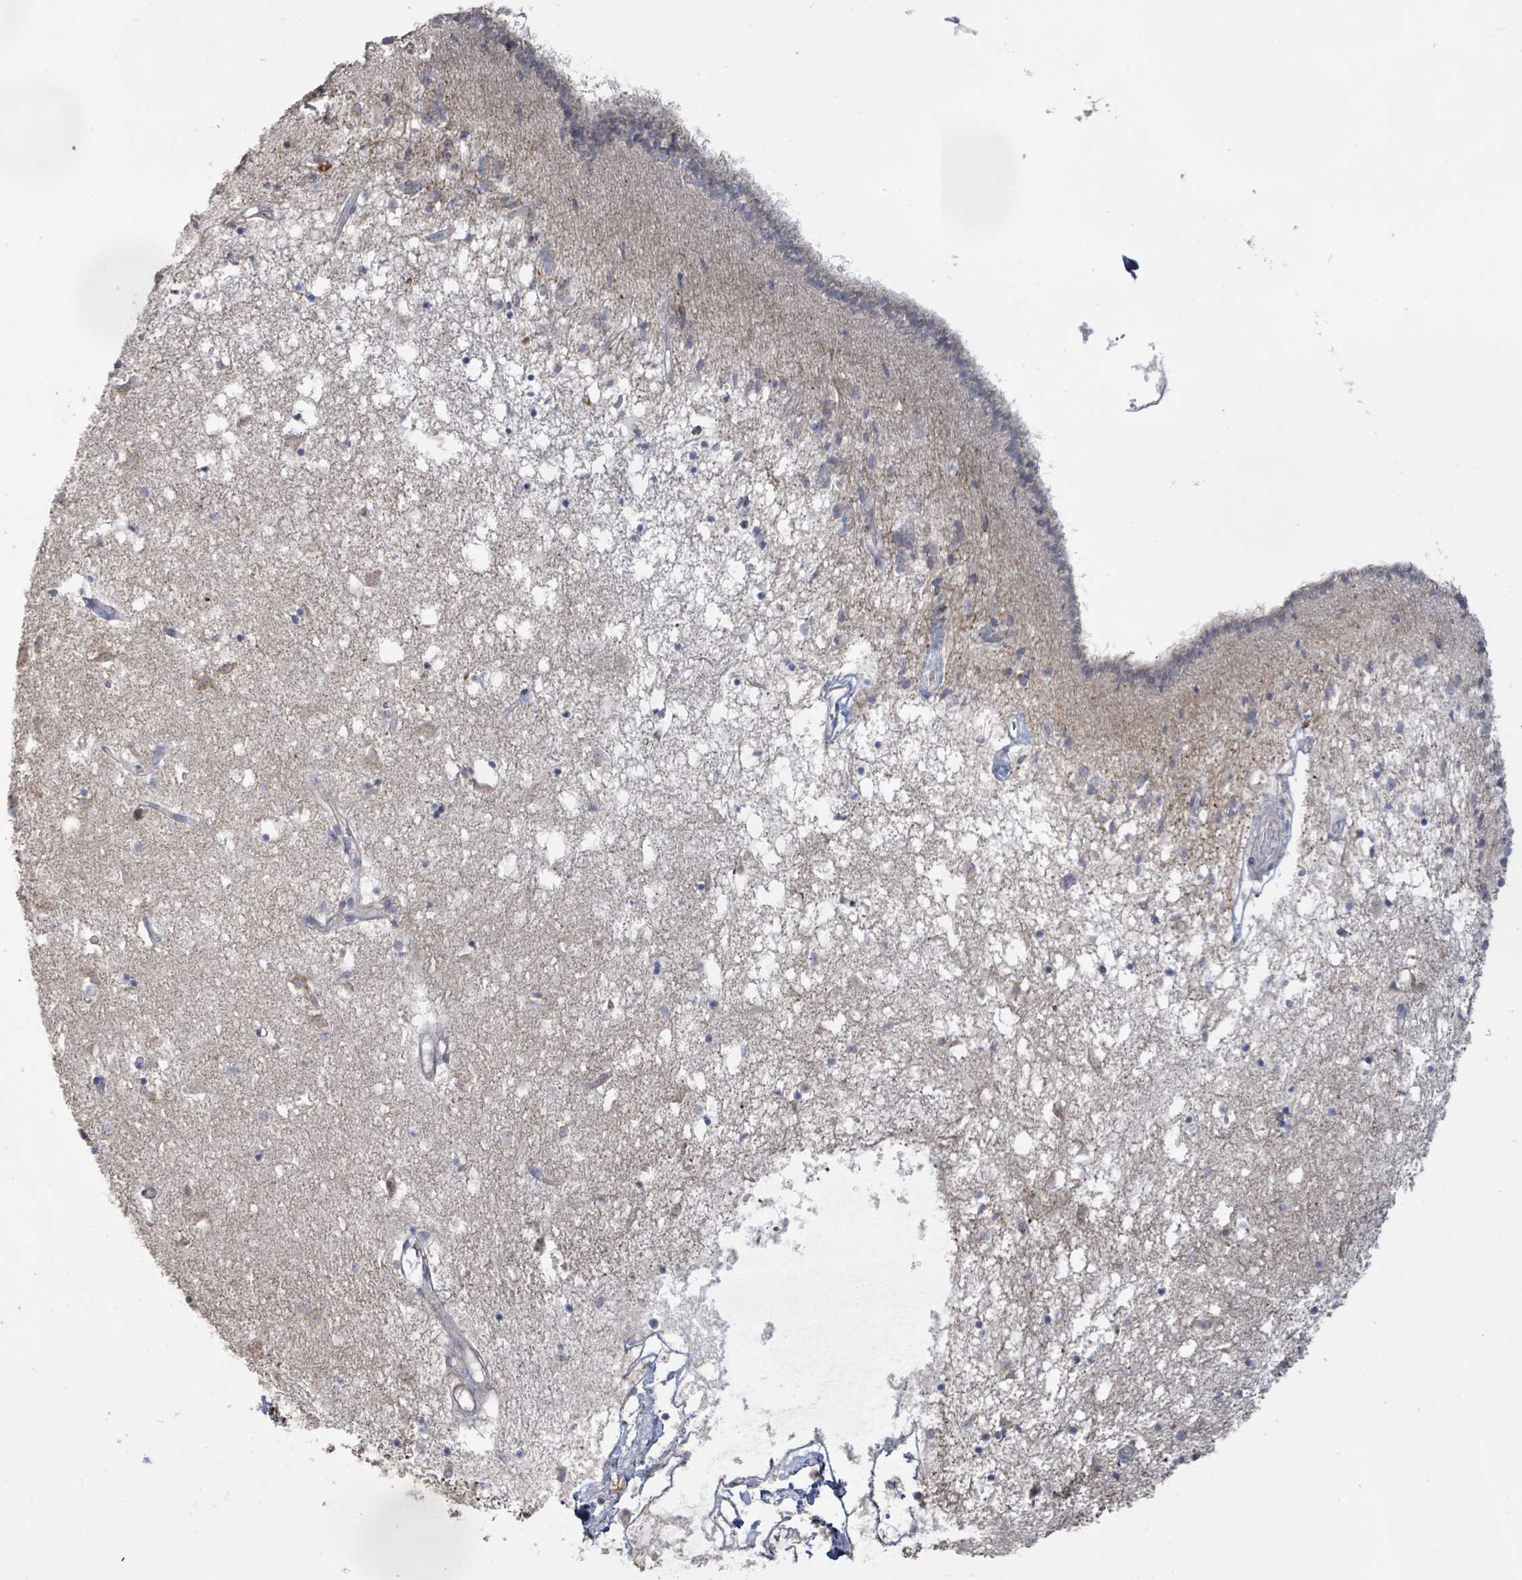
{"staining": {"intensity": "weak", "quantity": "<25%", "location": "cytoplasmic/membranous"}, "tissue": "caudate", "cell_type": "Glial cells", "image_type": "normal", "snomed": [{"axis": "morphology", "description": "Normal tissue, NOS"}, {"axis": "topography", "description": "Lateral ventricle wall"}], "caption": "DAB (3,3'-diaminobenzidine) immunohistochemical staining of normal human caudate demonstrates no significant positivity in glial cells.", "gene": "KCNS2", "patient": {"sex": "male", "age": 58}}